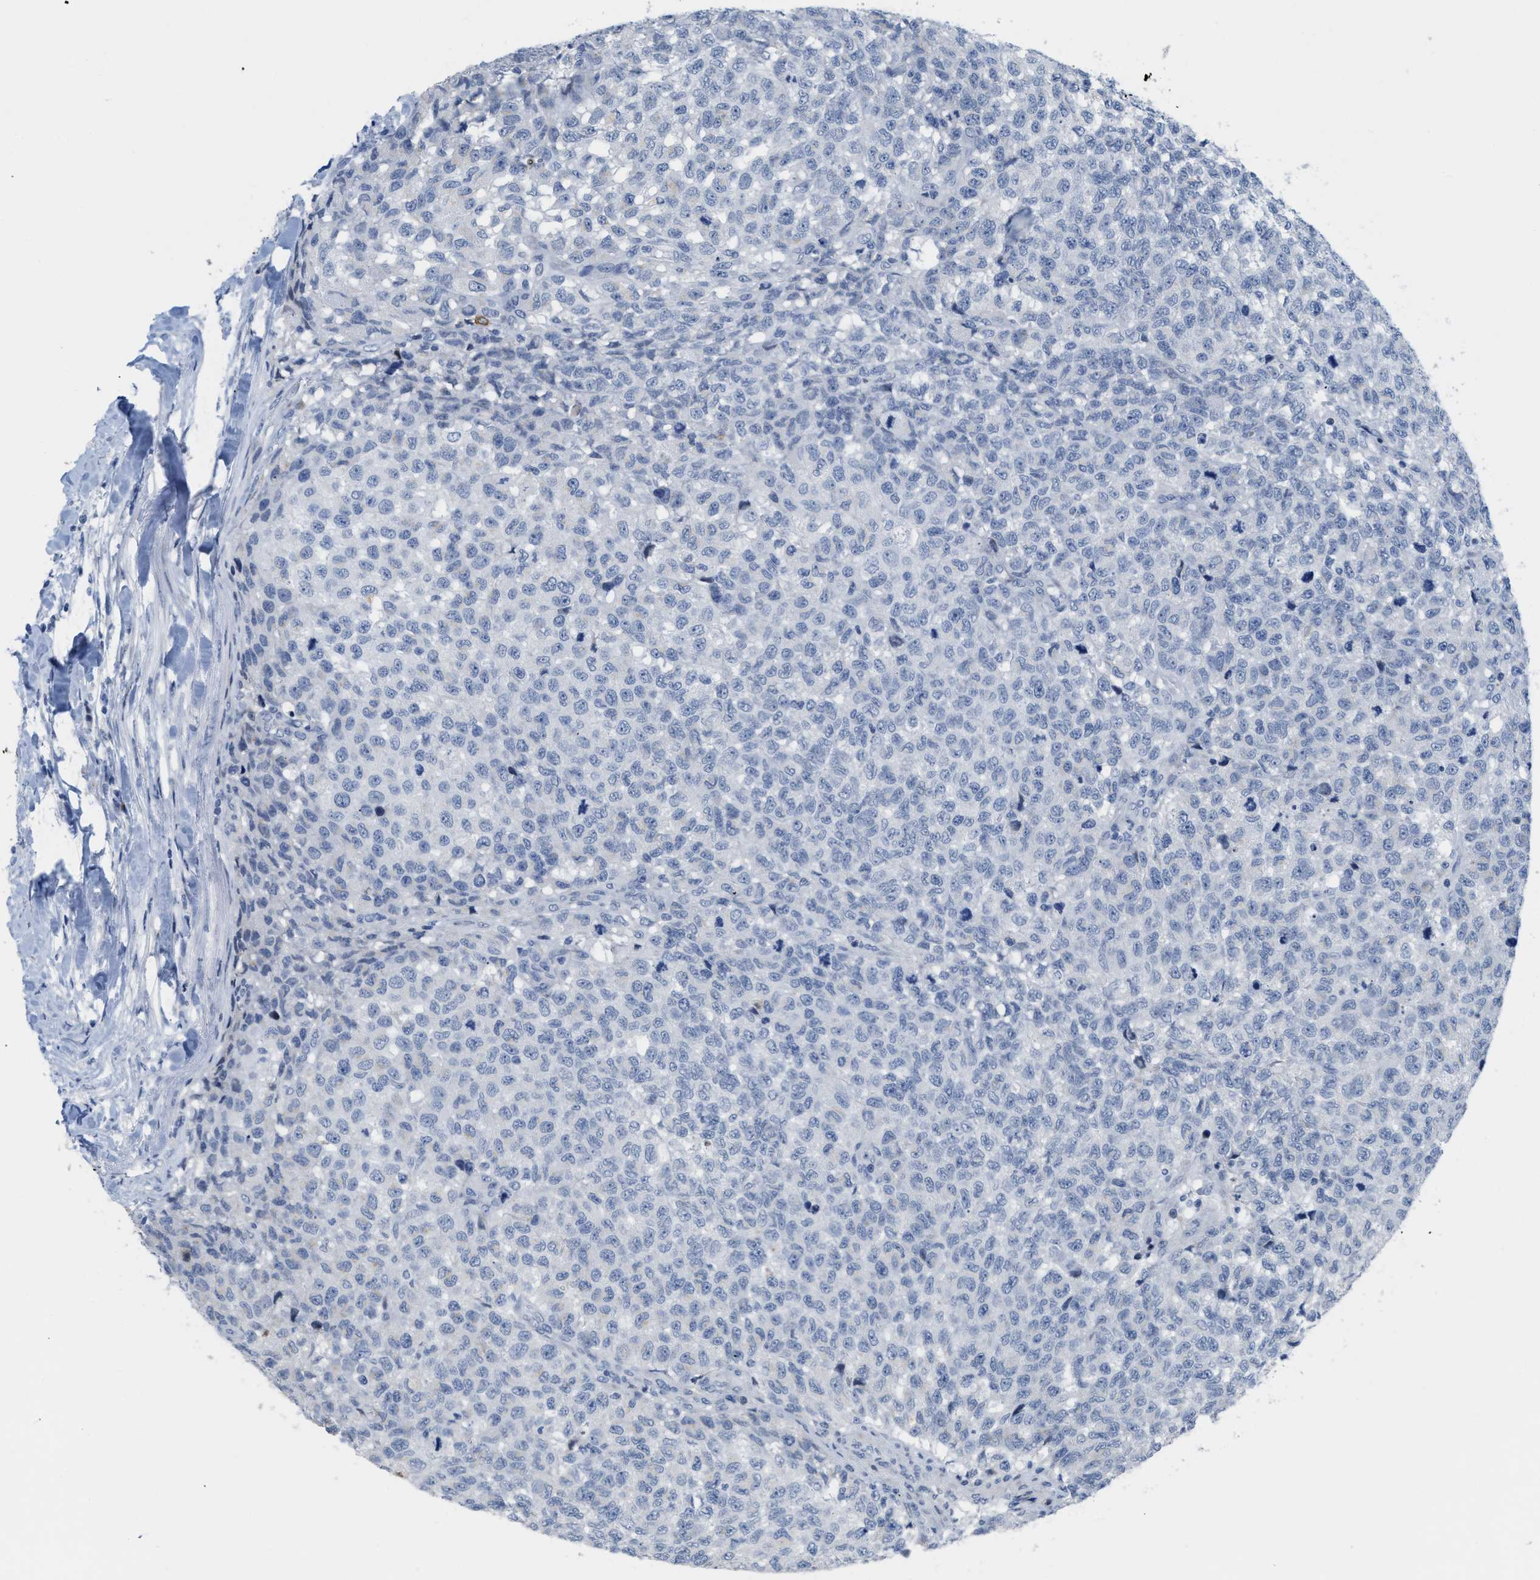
{"staining": {"intensity": "negative", "quantity": "none", "location": "none"}, "tissue": "testis cancer", "cell_type": "Tumor cells", "image_type": "cancer", "snomed": [{"axis": "morphology", "description": "Seminoma, NOS"}, {"axis": "topography", "description": "Testis"}], "caption": "DAB (3,3'-diaminobenzidine) immunohistochemical staining of seminoma (testis) demonstrates no significant positivity in tumor cells.", "gene": "CRYM", "patient": {"sex": "male", "age": 59}}